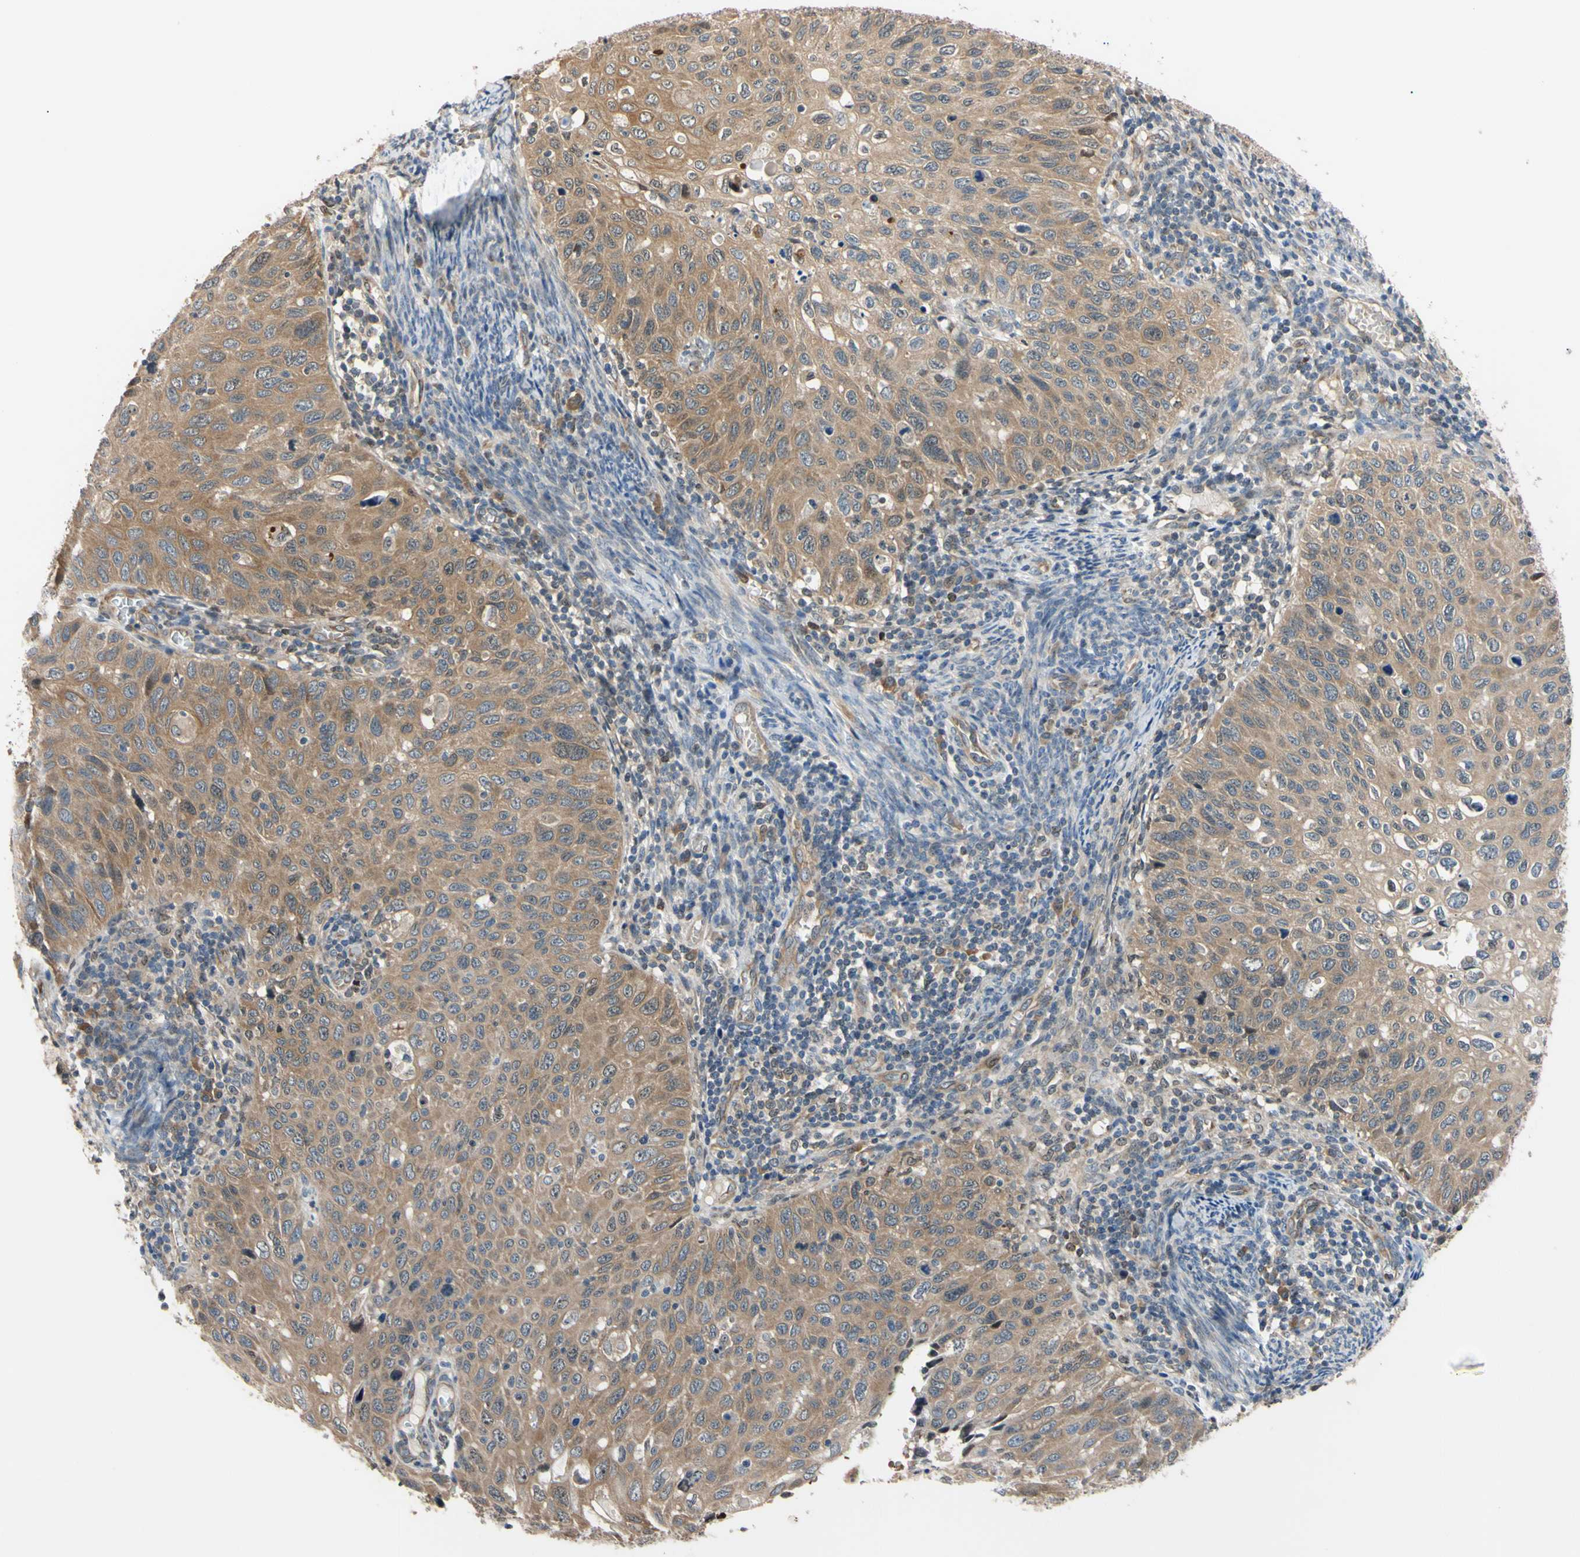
{"staining": {"intensity": "weak", "quantity": ">75%", "location": "cytoplasmic/membranous"}, "tissue": "cervical cancer", "cell_type": "Tumor cells", "image_type": "cancer", "snomed": [{"axis": "morphology", "description": "Squamous cell carcinoma, NOS"}, {"axis": "topography", "description": "Cervix"}], "caption": "Immunohistochemistry staining of cervical squamous cell carcinoma, which reveals low levels of weak cytoplasmic/membranous staining in about >75% of tumor cells indicating weak cytoplasmic/membranous protein staining. The staining was performed using DAB (3,3'-diaminobenzidine) (brown) for protein detection and nuclei were counterstained in hematoxylin (blue).", "gene": "RARS1", "patient": {"sex": "female", "age": 70}}